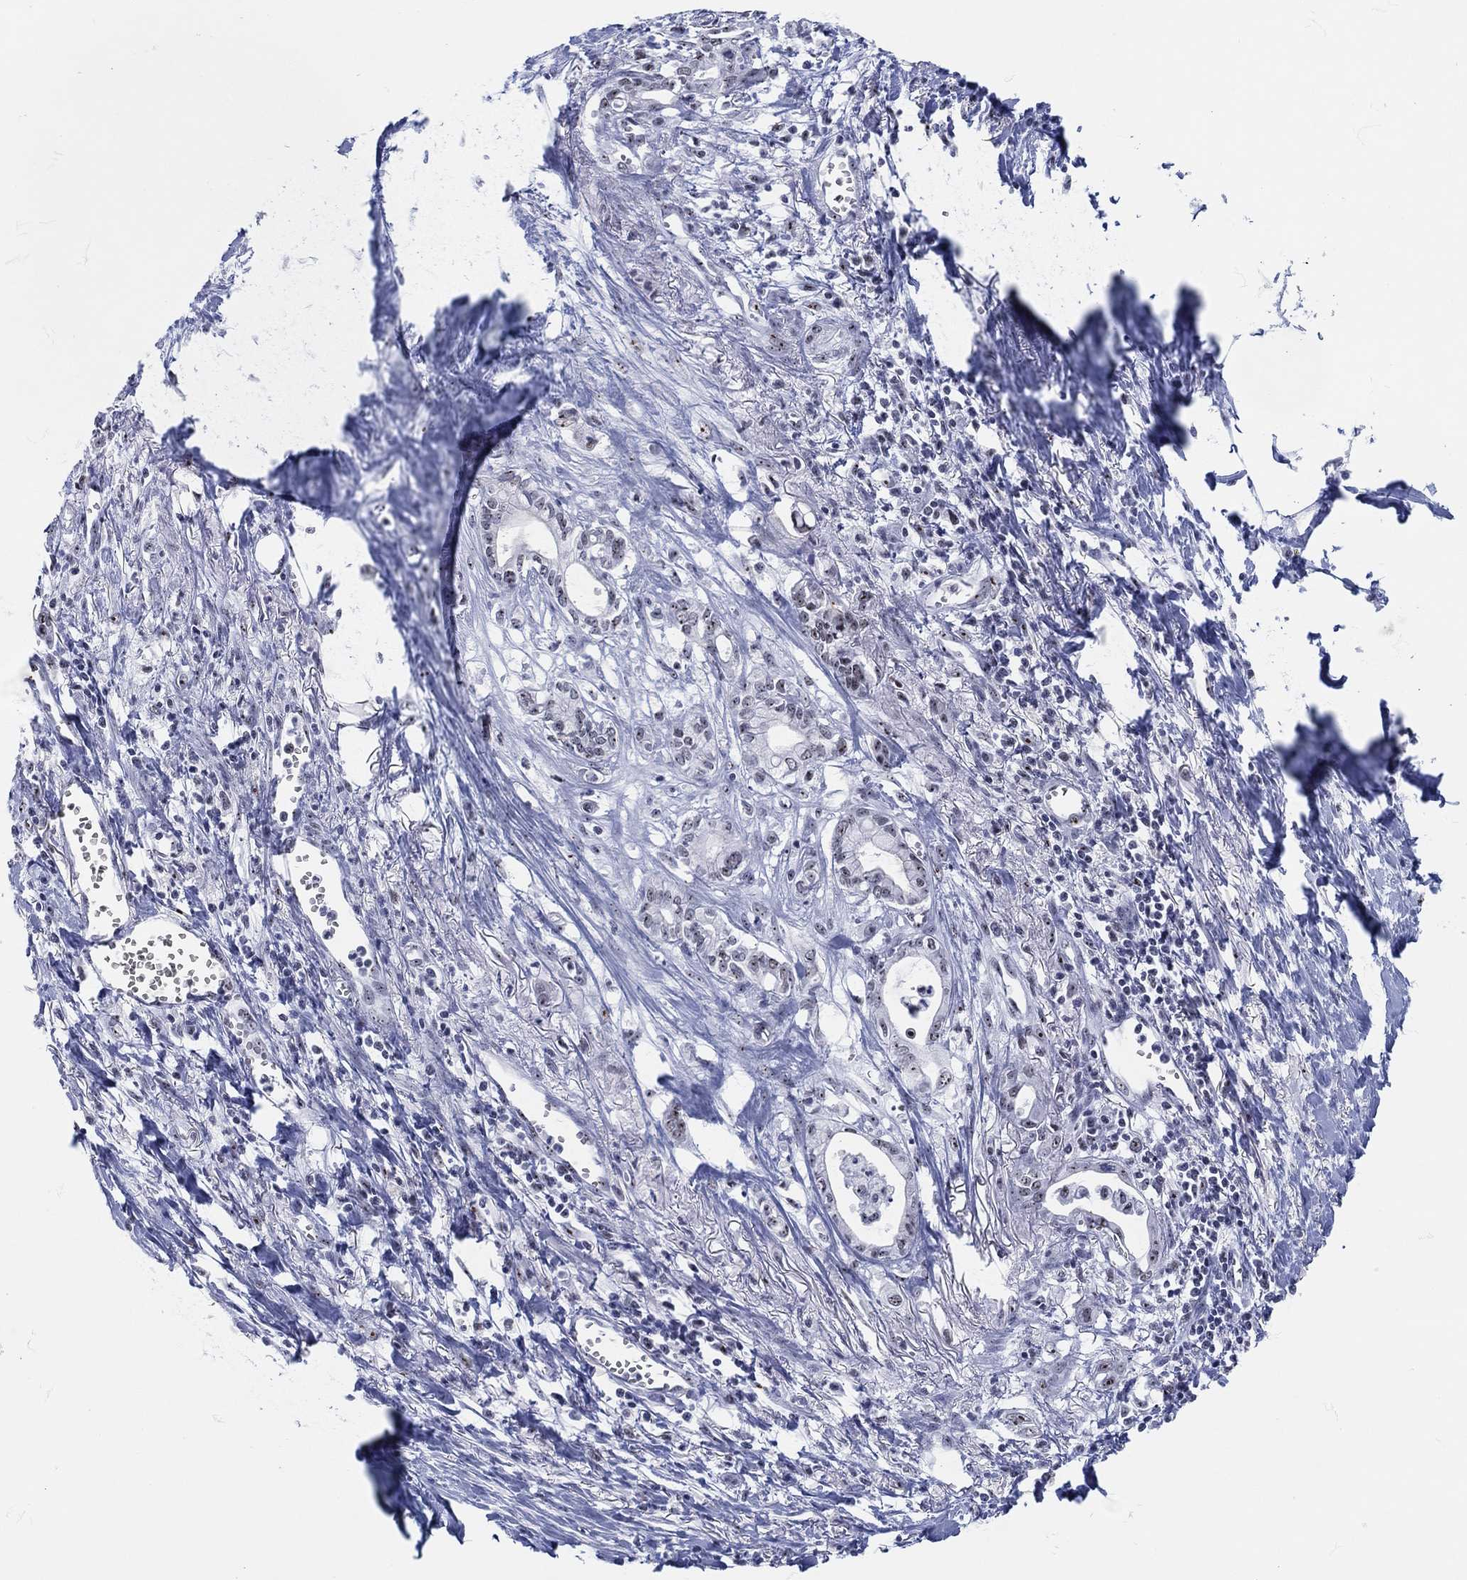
{"staining": {"intensity": "negative", "quantity": "none", "location": "none"}, "tissue": "pancreatic cancer", "cell_type": "Tumor cells", "image_type": "cancer", "snomed": [{"axis": "morphology", "description": "Adenocarcinoma, NOS"}, {"axis": "topography", "description": "Pancreas"}], "caption": "DAB immunohistochemical staining of human adenocarcinoma (pancreatic) shows no significant staining in tumor cells. (DAB IHC visualized using brightfield microscopy, high magnification).", "gene": "MAPK8IP1", "patient": {"sex": "male", "age": 71}}